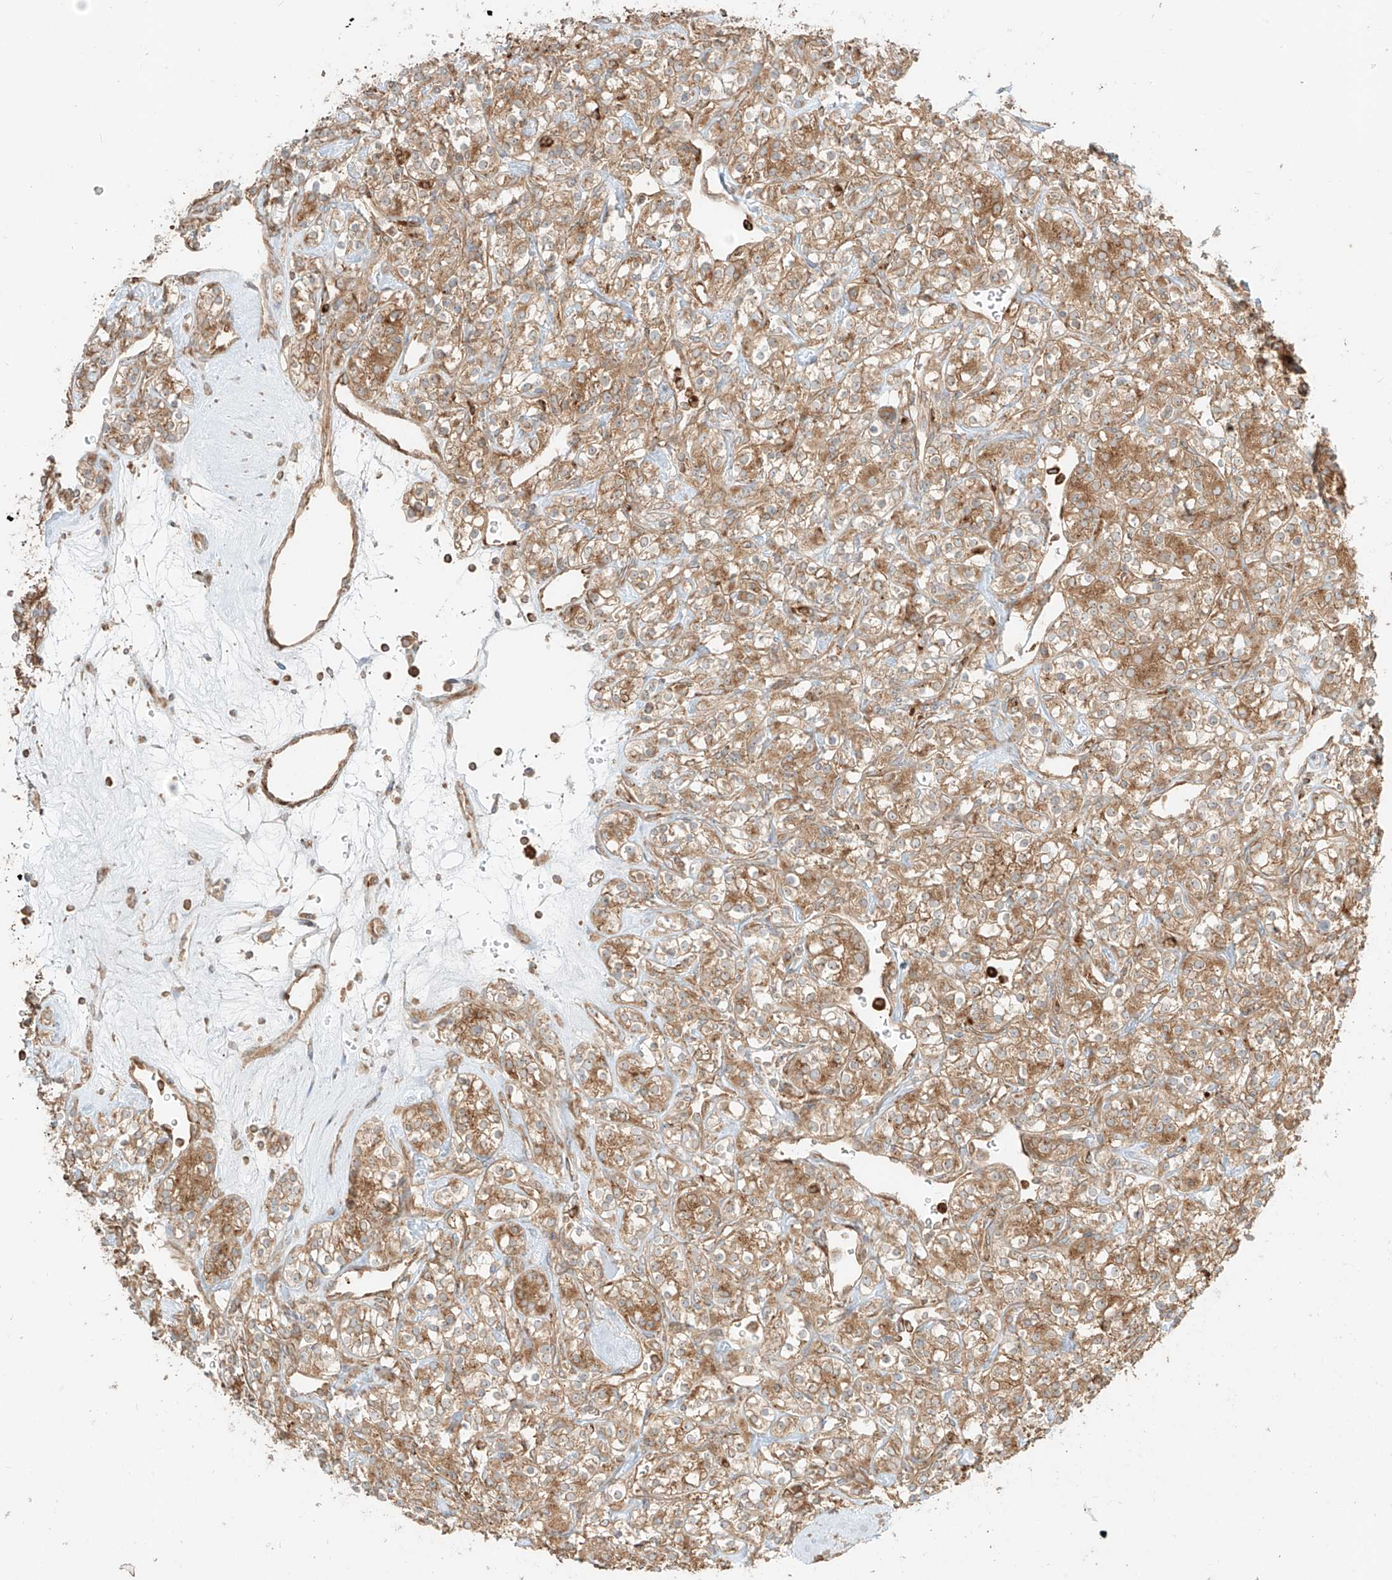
{"staining": {"intensity": "moderate", "quantity": ">75%", "location": "cytoplasmic/membranous"}, "tissue": "renal cancer", "cell_type": "Tumor cells", "image_type": "cancer", "snomed": [{"axis": "morphology", "description": "Adenocarcinoma, NOS"}, {"axis": "topography", "description": "Kidney"}], "caption": "Tumor cells demonstrate moderate cytoplasmic/membranous staining in about >75% of cells in renal cancer.", "gene": "CCDC115", "patient": {"sex": "male", "age": 77}}